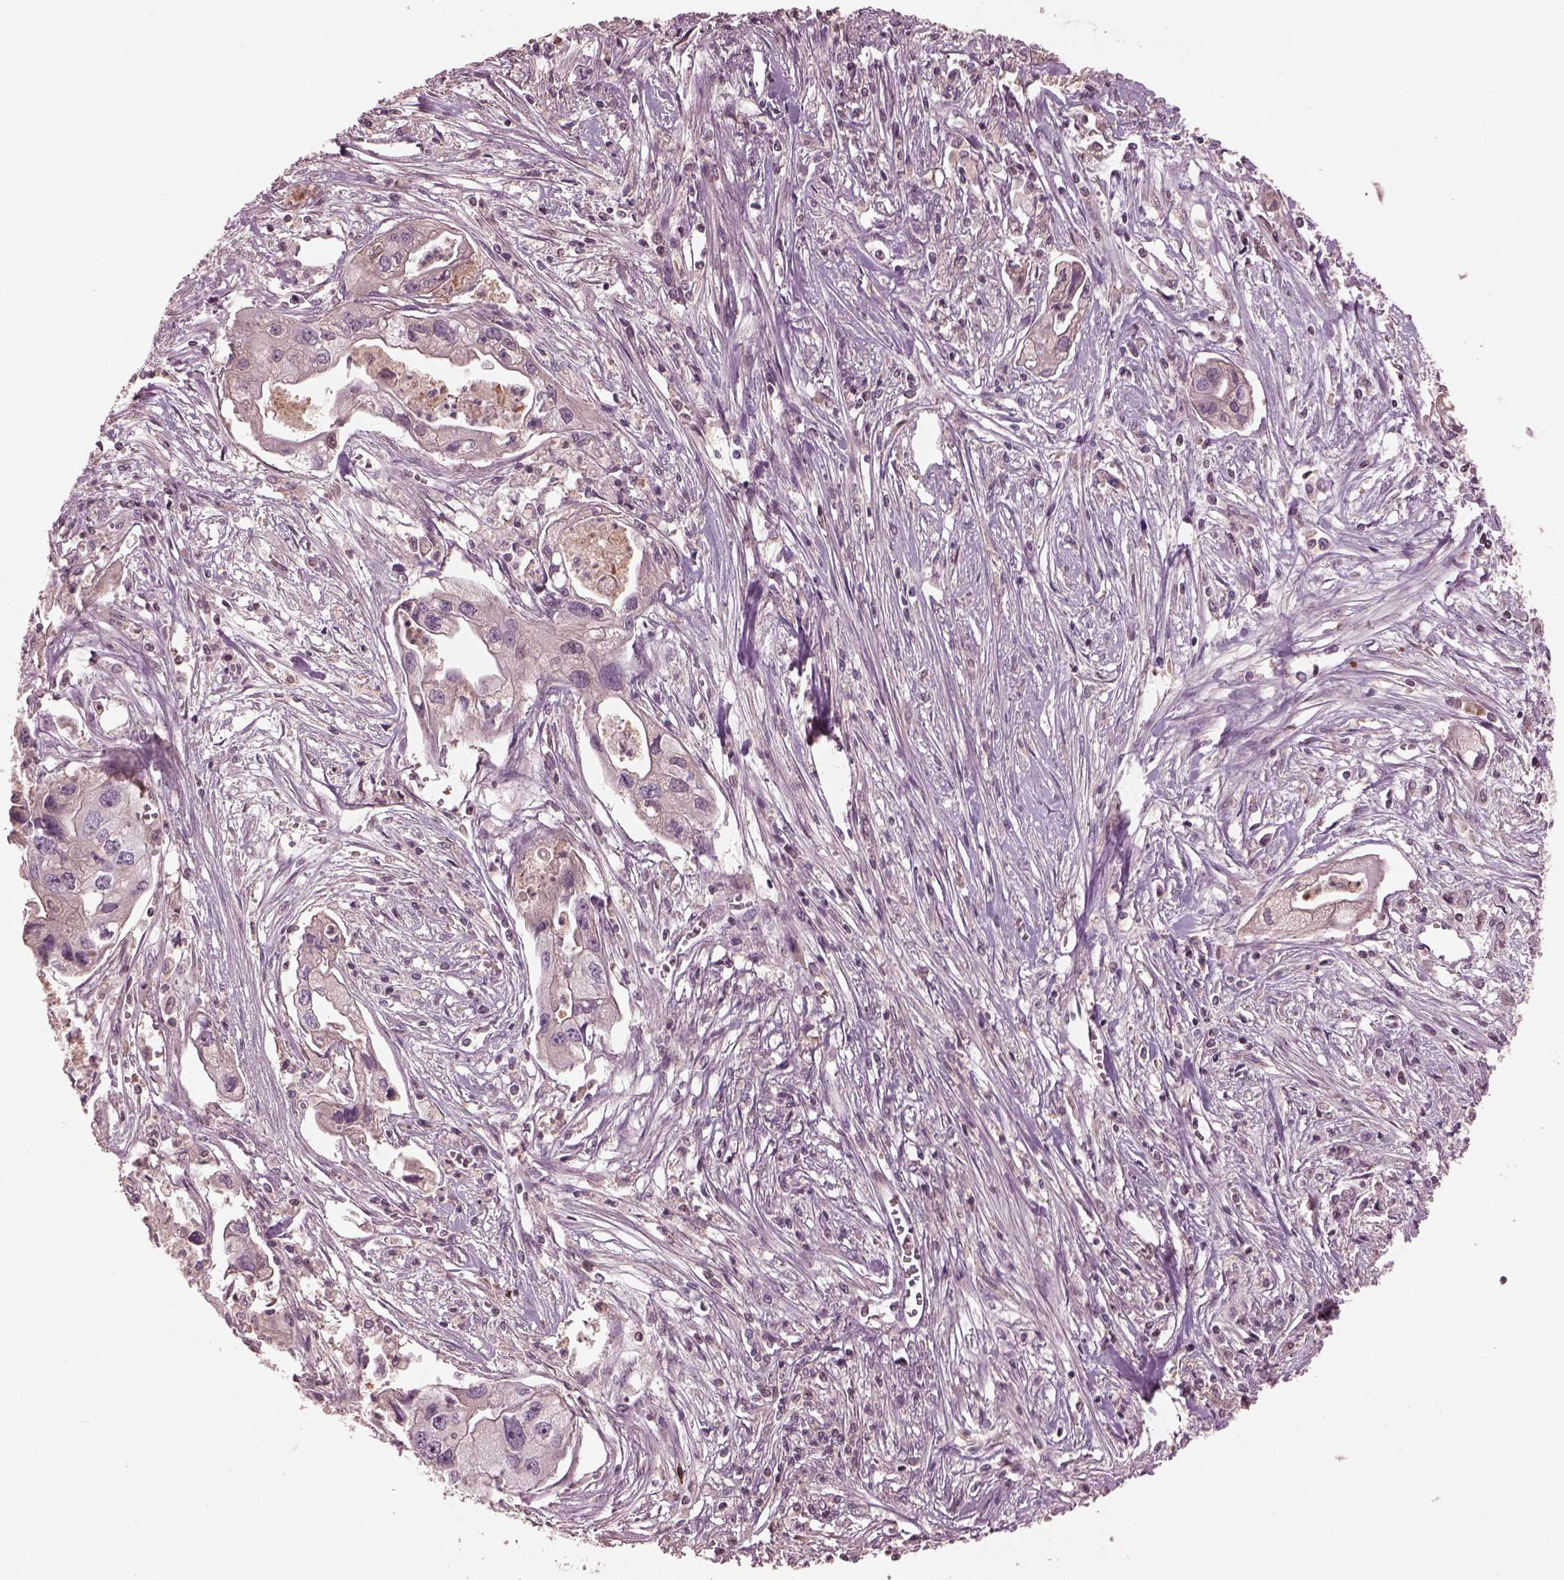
{"staining": {"intensity": "negative", "quantity": "none", "location": "none"}, "tissue": "pancreatic cancer", "cell_type": "Tumor cells", "image_type": "cancer", "snomed": [{"axis": "morphology", "description": "Adenocarcinoma, NOS"}, {"axis": "topography", "description": "Pancreas"}], "caption": "Immunohistochemical staining of human pancreatic cancer demonstrates no significant positivity in tumor cells.", "gene": "PTX4", "patient": {"sex": "male", "age": 70}}